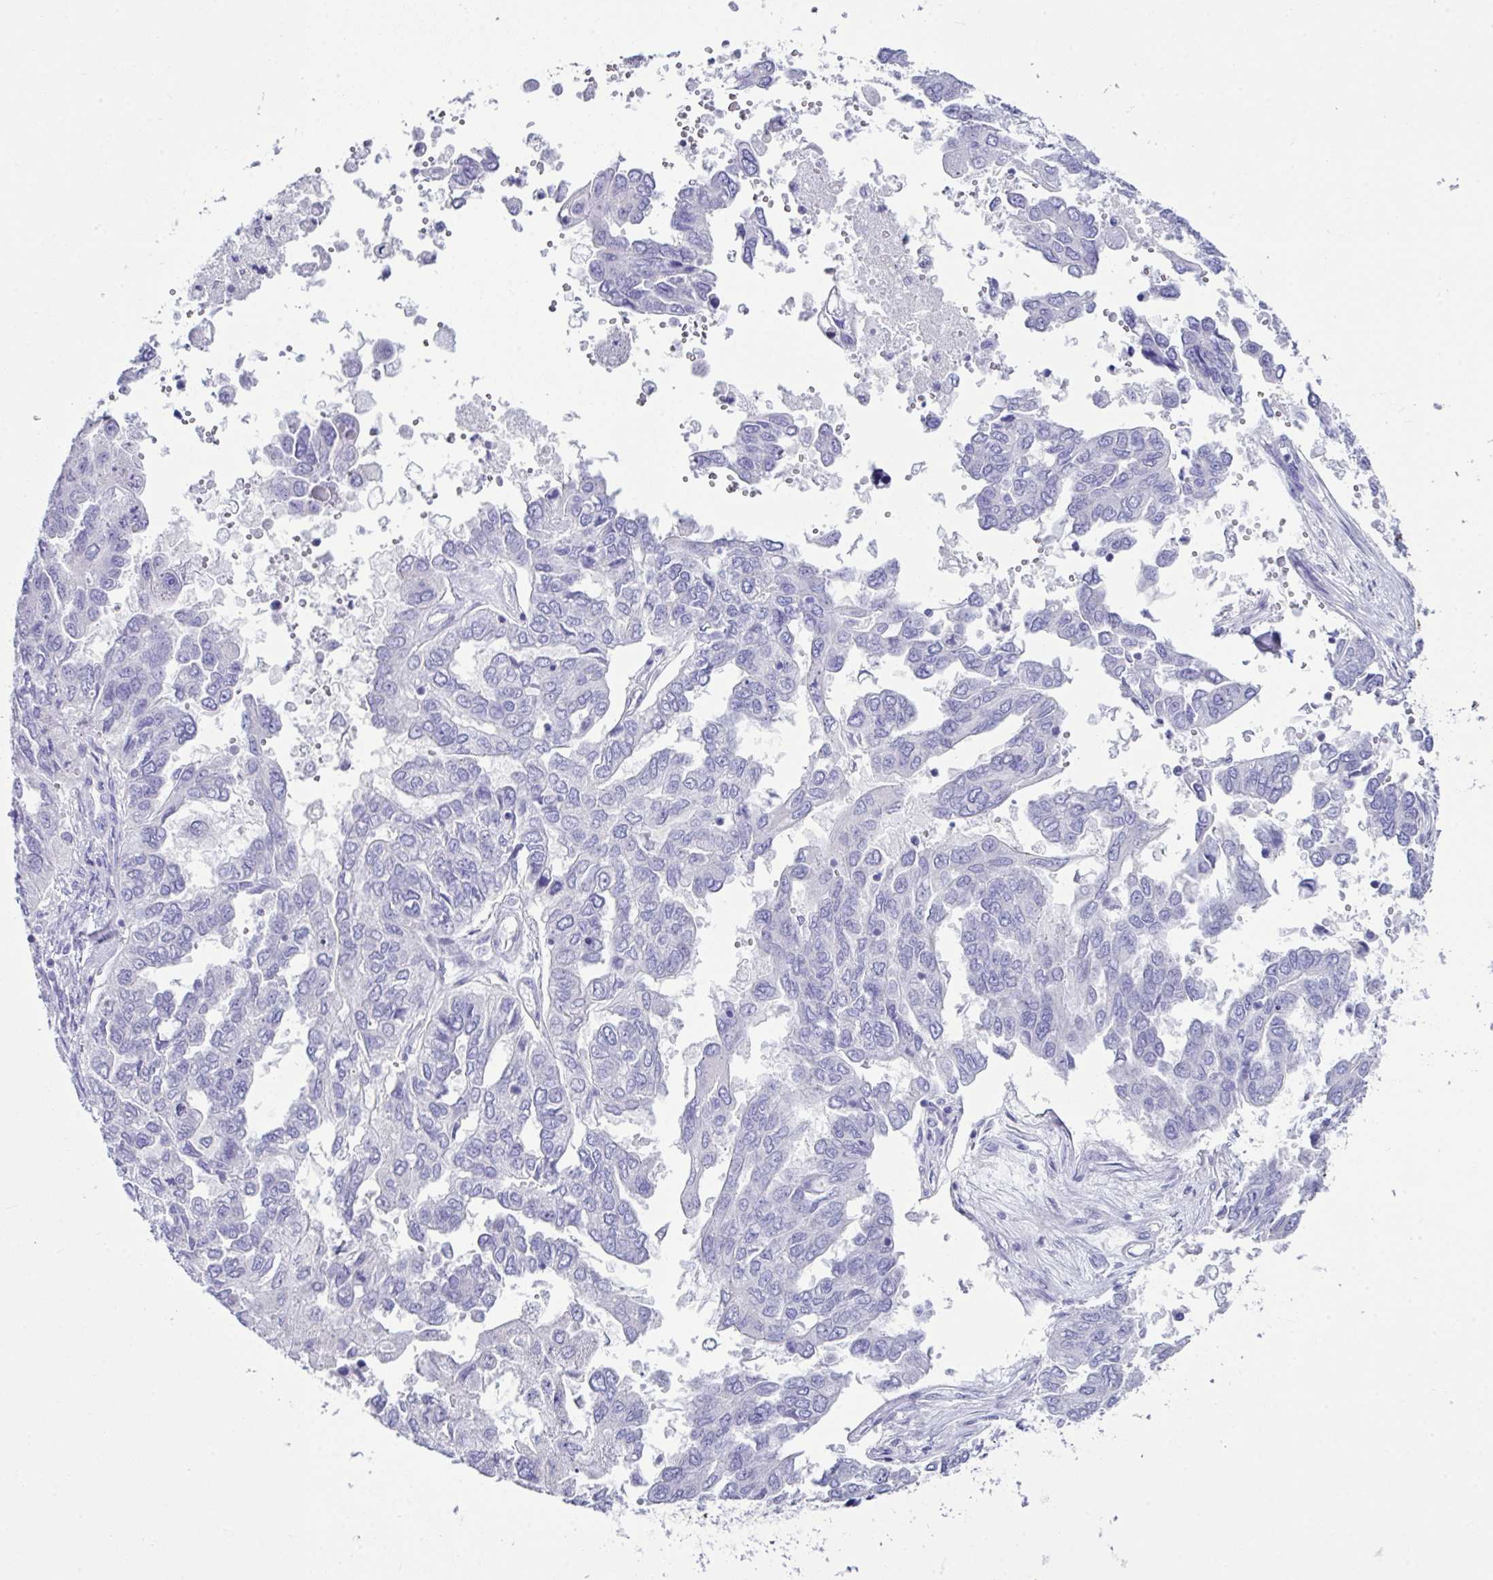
{"staining": {"intensity": "negative", "quantity": "none", "location": "none"}, "tissue": "ovarian cancer", "cell_type": "Tumor cells", "image_type": "cancer", "snomed": [{"axis": "morphology", "description": "Cystadenocarcinoma, serous, NOS"}, {"axis": "topography", "description": "Ovary"}], "caption": "High power microscopy histopathology image of an immunohistochemistry micrograph of serous cystadenocarcinoma (ovarian), revealing no significant positivity in tumor cells.", "gene": "LGALS4", "patient": {"sex": "female", "age": 53}}